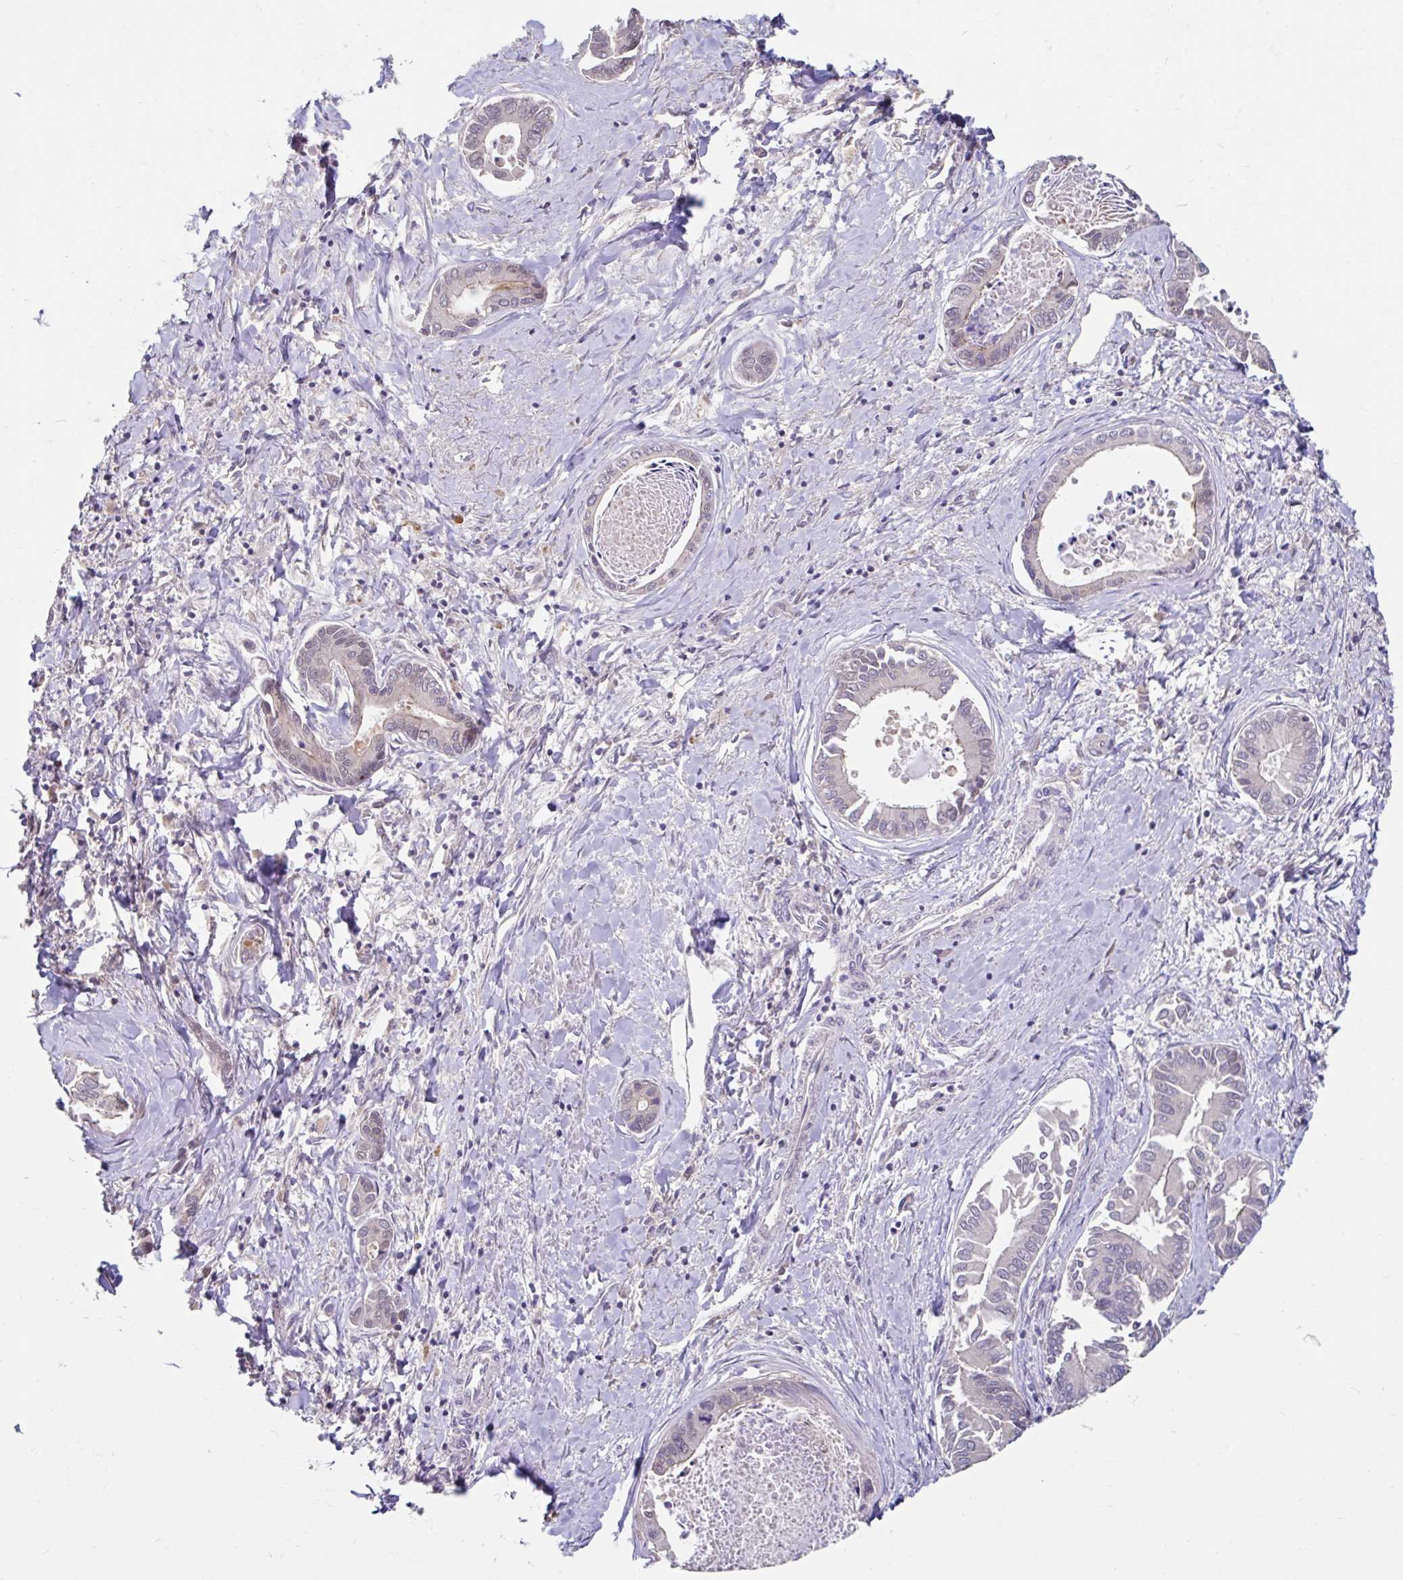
{"staining": {"intensity": "negative", "quantity": "none", "location": "none"}, "tissue": "liver cancer", "cell_type": "Tumor cells", "image_type": "cancer", "snomed": [{"axis": "morphology", "description": "Cholangiocarcinoma"}, {"axis": "topography", "description": "Liver"}], "caption": "This is an immunohistochemistry photomicrograph of human liver cancer (cholangiocarcinoma). There is no staining in tumor cells.", "gene": "STYXL1", "patient": {"sex": "male", "age": 66}}